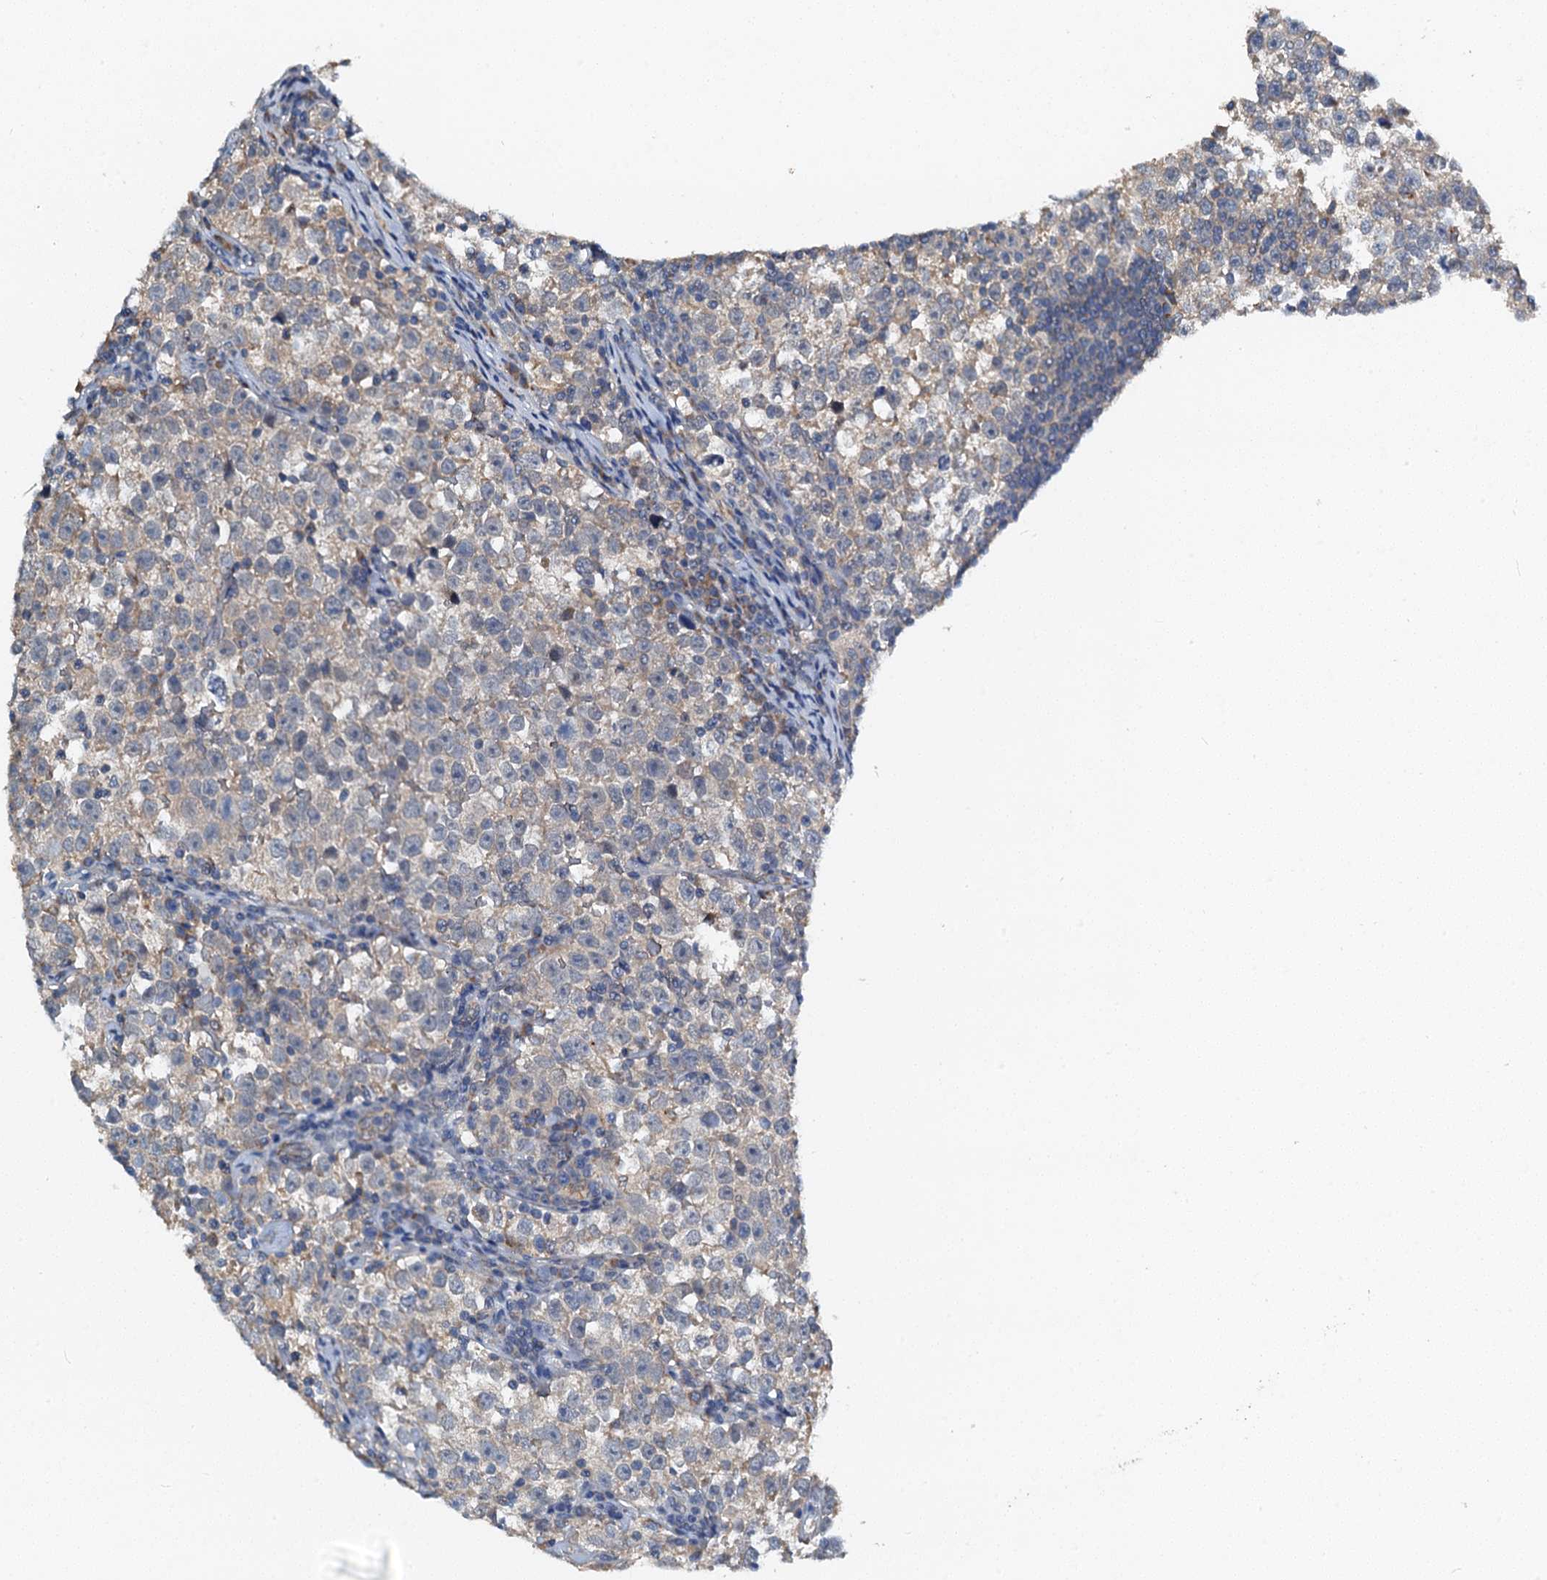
{"staining": {"intensity": "negative", "quantity": "none", "location": "none"}, "tissue": "testis cancer", "cell_type": "Tumor cells", "image_type": "cancer", "snomed": [{"axis": "morphology", "description": "Normal tissue, NOS"}, {"axis": "morphology", "description": "Seminoma, NOS"}, {"axis": "topography", "description": "Testis"}], "caption": "High power microscopy image of an immunohistochemistry (IHC) image of testis cancer (seminoma), revealing no significant staining in tumor cells.", "gene": "ZNF606", "patient": {"sex": "male", "age": 43}}